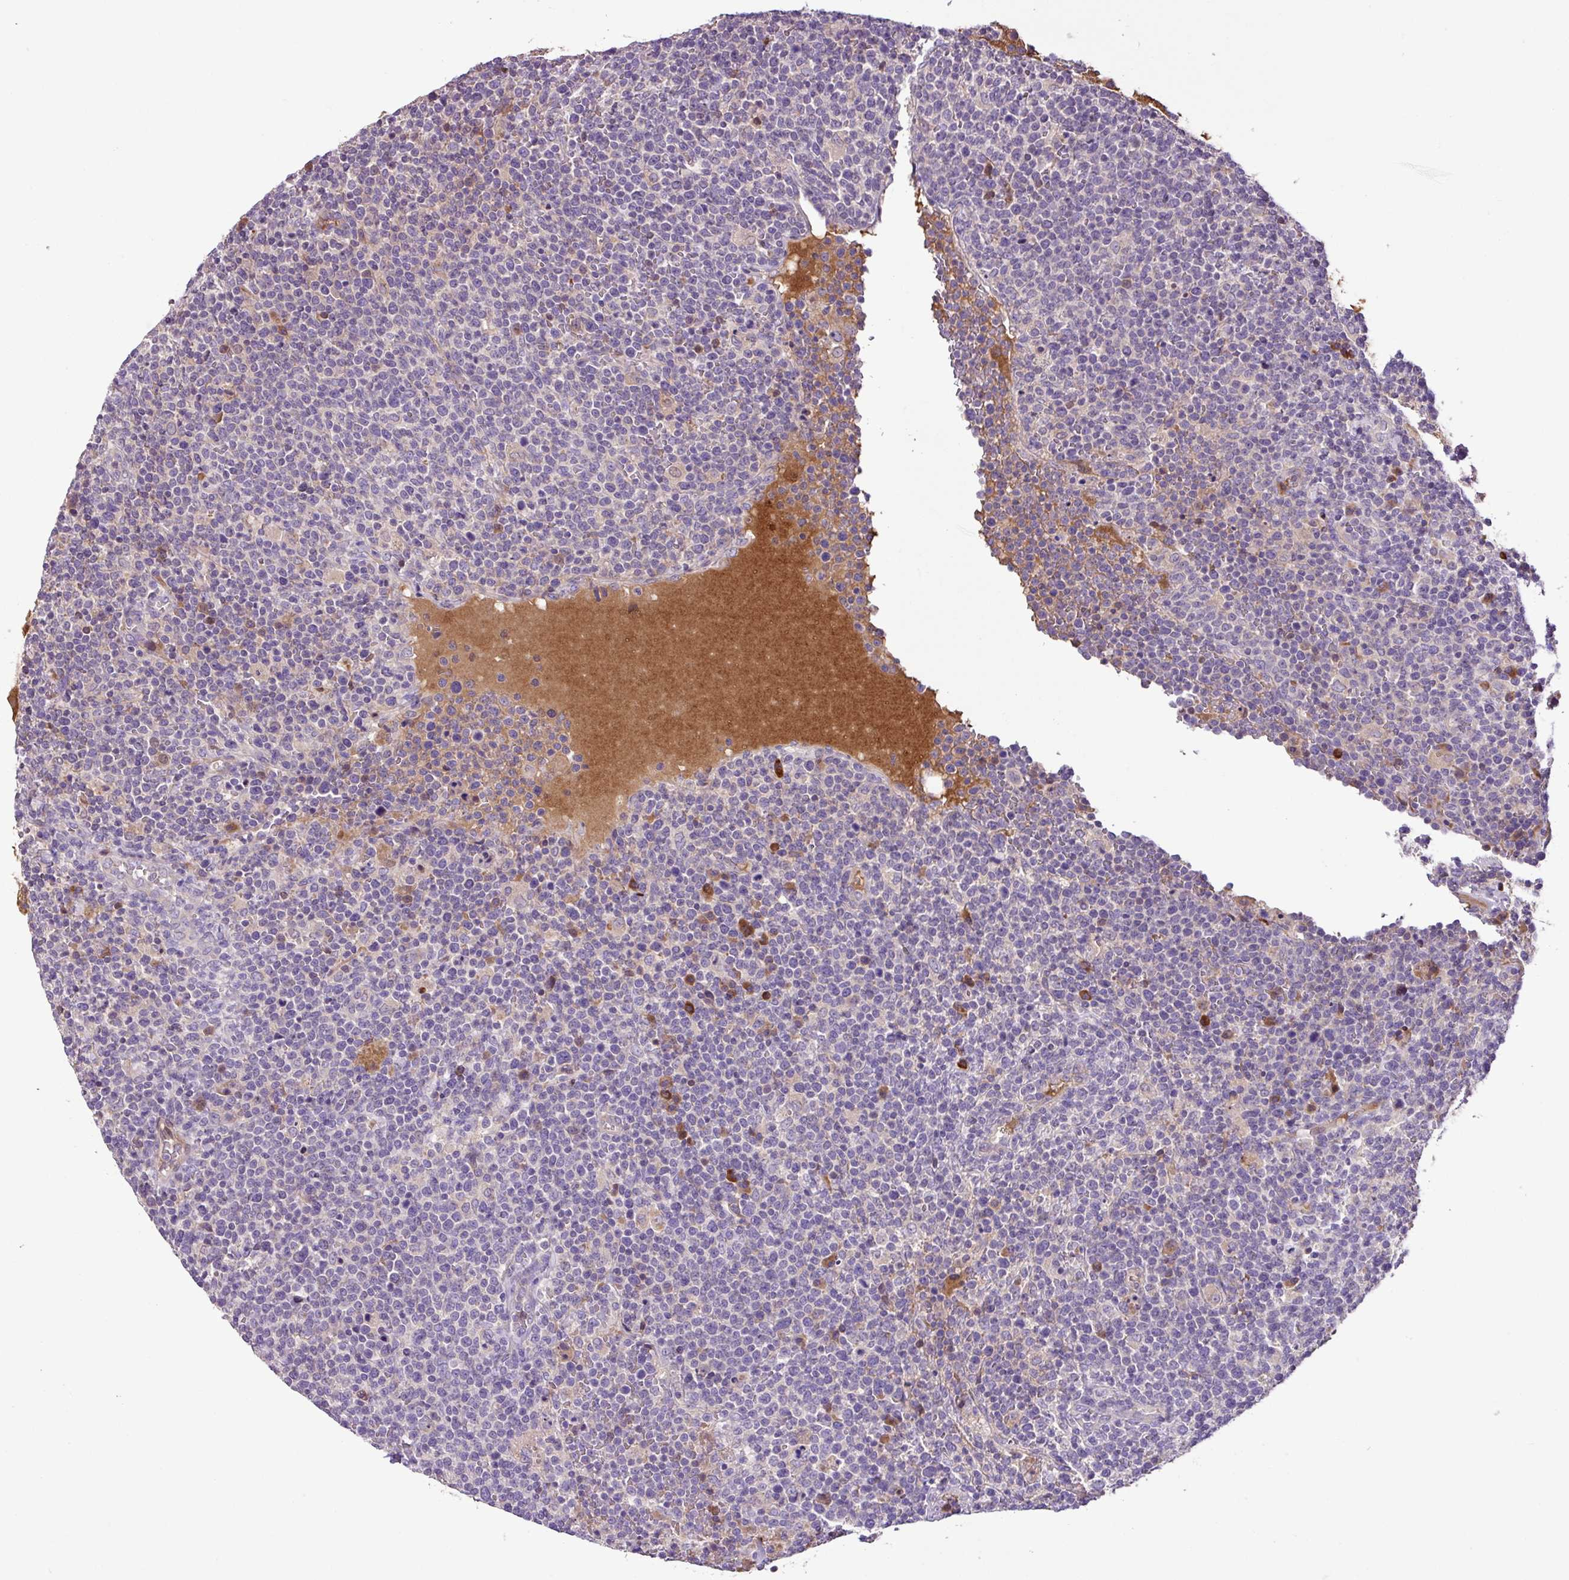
{"staining": {"intensity": "negative", "quantity": "none", "location": "none"}, "tissue": "lymphoma", "cell_type": "Tumor cells", "image_type": "cancer", "snomed": [{"axis": "morphology", "description": "Malignant lymphoma, non-Hodgkin's type, High grade"}, {"axis": "topography", "description": "Lymph node"}], "caption": "This is an immunohistochemistry (IHC) image of lymphoma. There is no staining in tumor cells.", "gene": "ZNF266", "patient": {"sex": "male", "age": 61}}